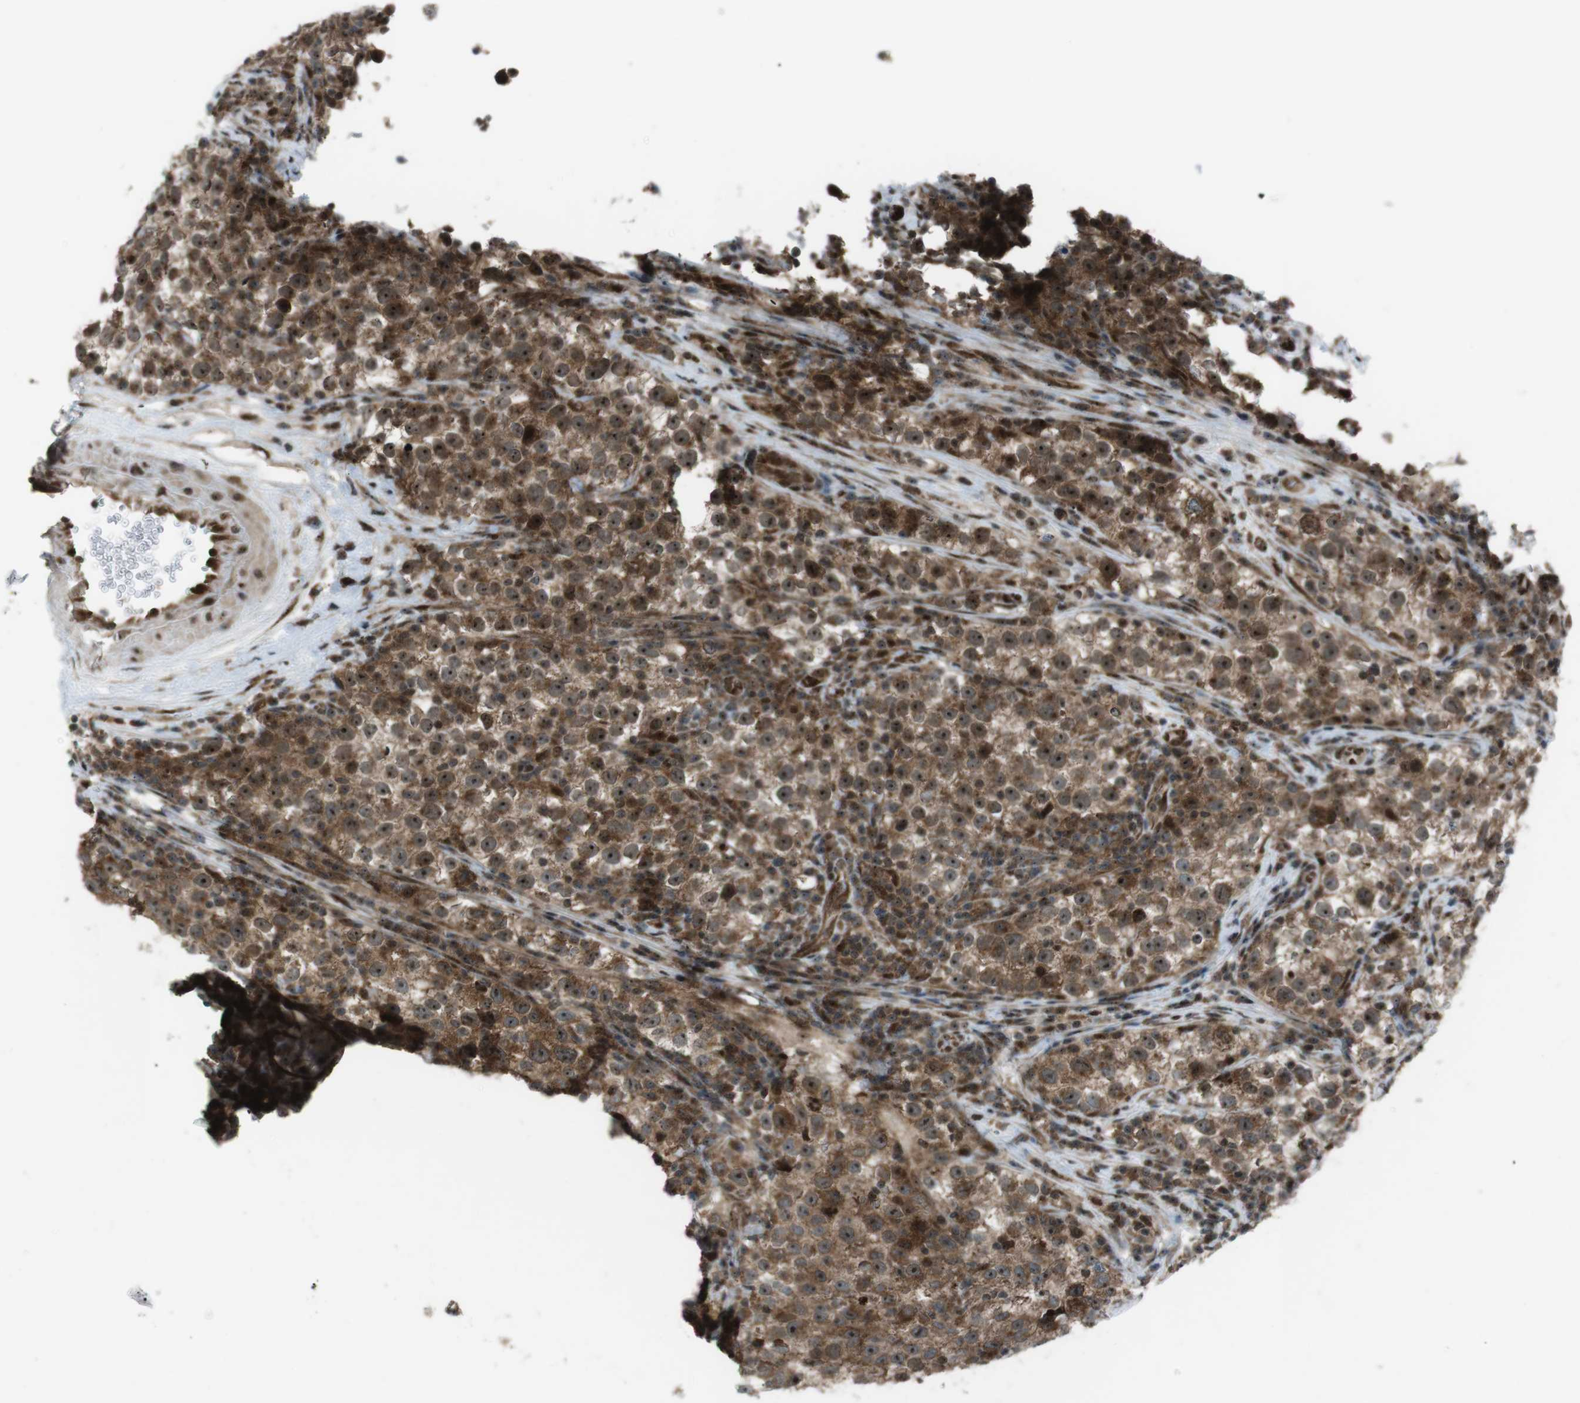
{"staining": {"intensity": "moderate", "quantity": ">75%", "location": "cytoplasmic/membranous,nuclear"}, "tissue": "testis cancer", "cell_type": "Tumor cells", "image_type": "cancer", "snomed": [{"axis": "morphology", "description": "Seminoma, NOS"}, {"axis": "topography", "description": "Testis"}], "caption": "Immunohistochemistry (IHC) photomicrograph of neoplastic tissue: testis cancer (seminoma) stained using immunohistochemistry (IHC) reveals medium levels of moderate protein expression localized specifically in the cytoplasmic/membranous and nuclear of tumor cells, appearing as a cytoplasmic/membranous and nuclear brown color.", "gene": "CSNK1D", "patient": {"sex": "male", "age": 22}}